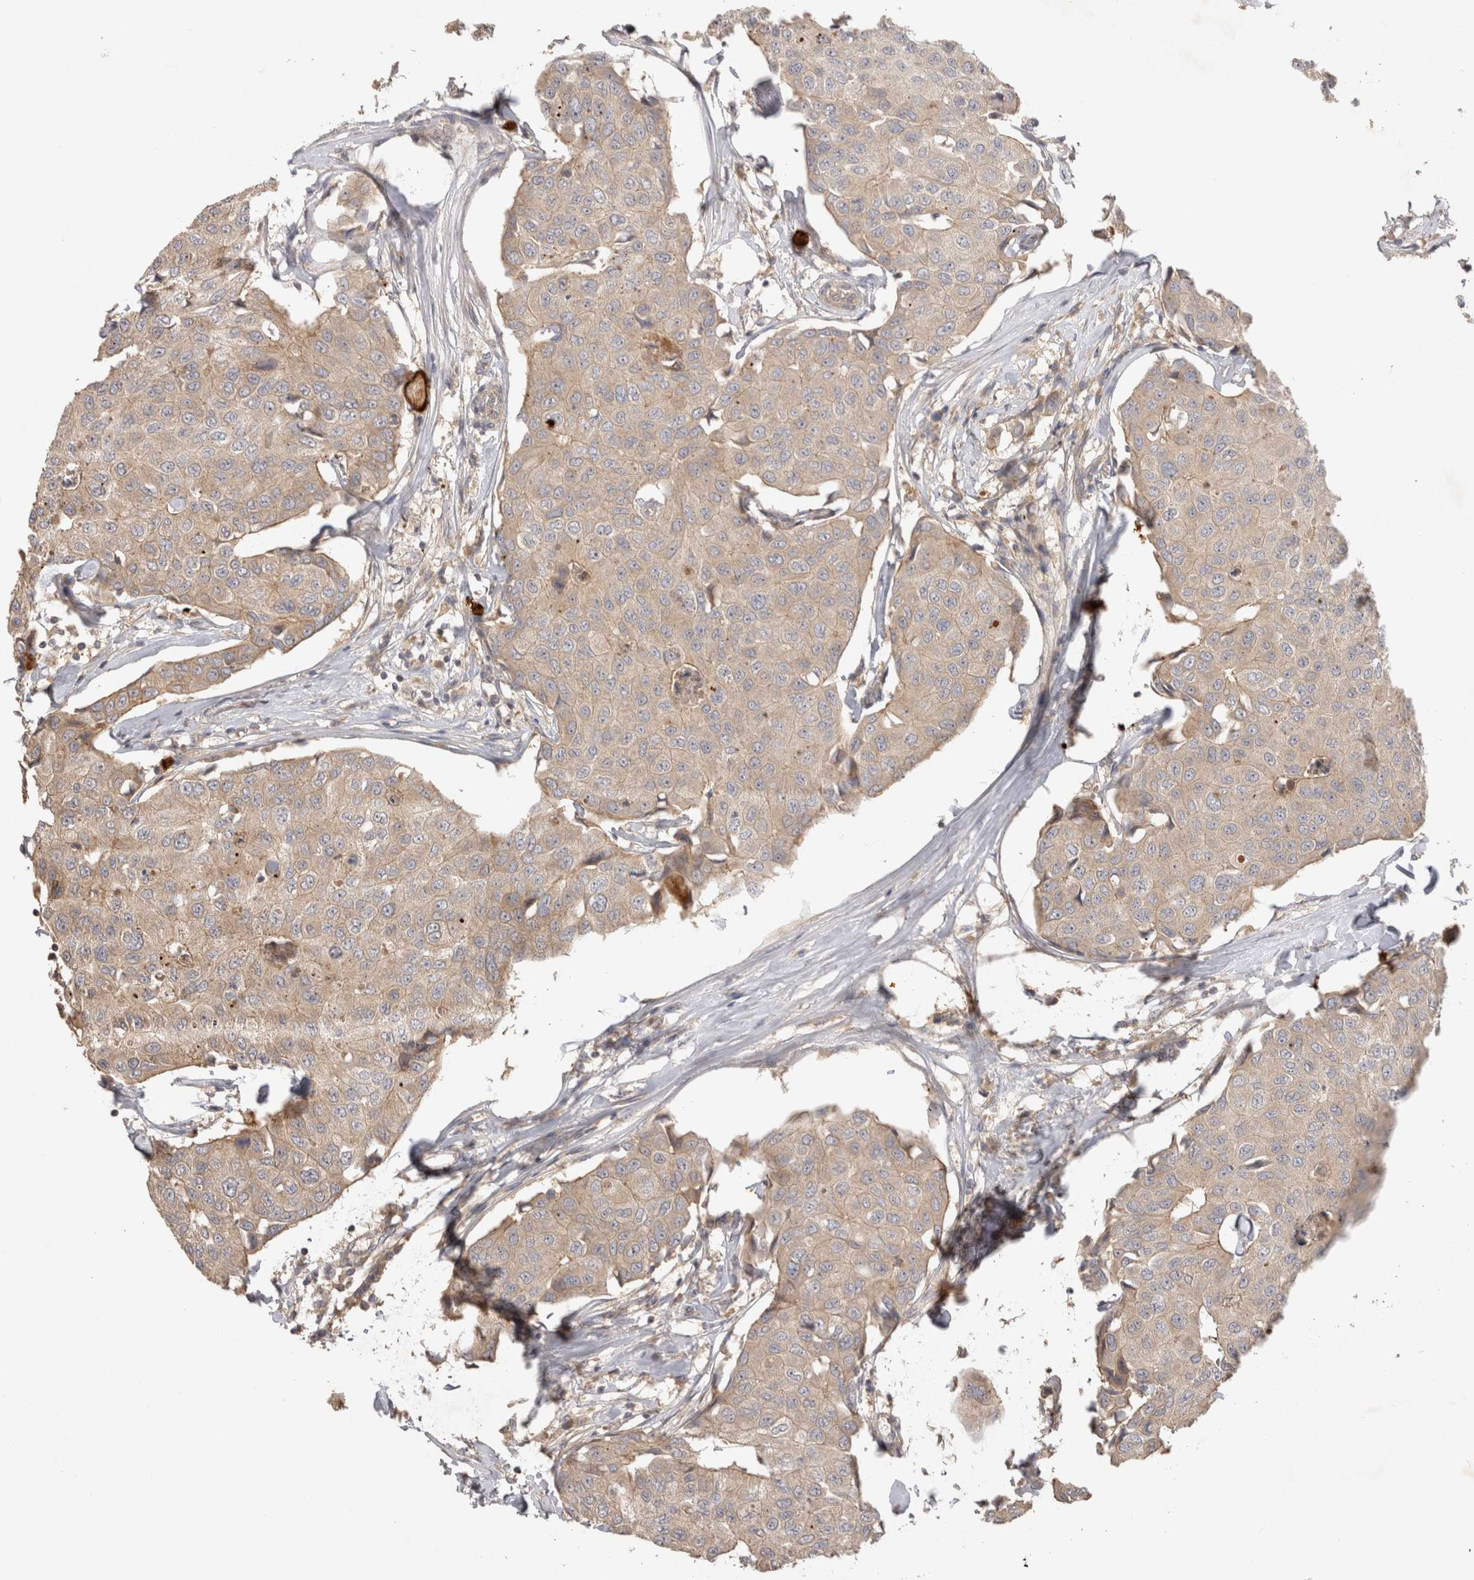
{"staining": {"intensity": "weak", "quantity": "<25%", "location": "cytoplasmic/membranous"}, "tissue": "breast cancer", "cell_type": "Tumor cells", "image_type": "cancer", "snomed": [{"axis": "morphology", "description": "Duct carcinoma"}, {"axis": "topography", "description": "Breast"}], "caption": "High power microscopy photomicrograph of an immunohistochemistry (IHC) photomicrograph of breast cancer (infiltrating ductal carcinoma), revealing no significant expression in tumor cells.", "gene": "PPP1R42", "patient": {"sex": "female", "age": 80}}